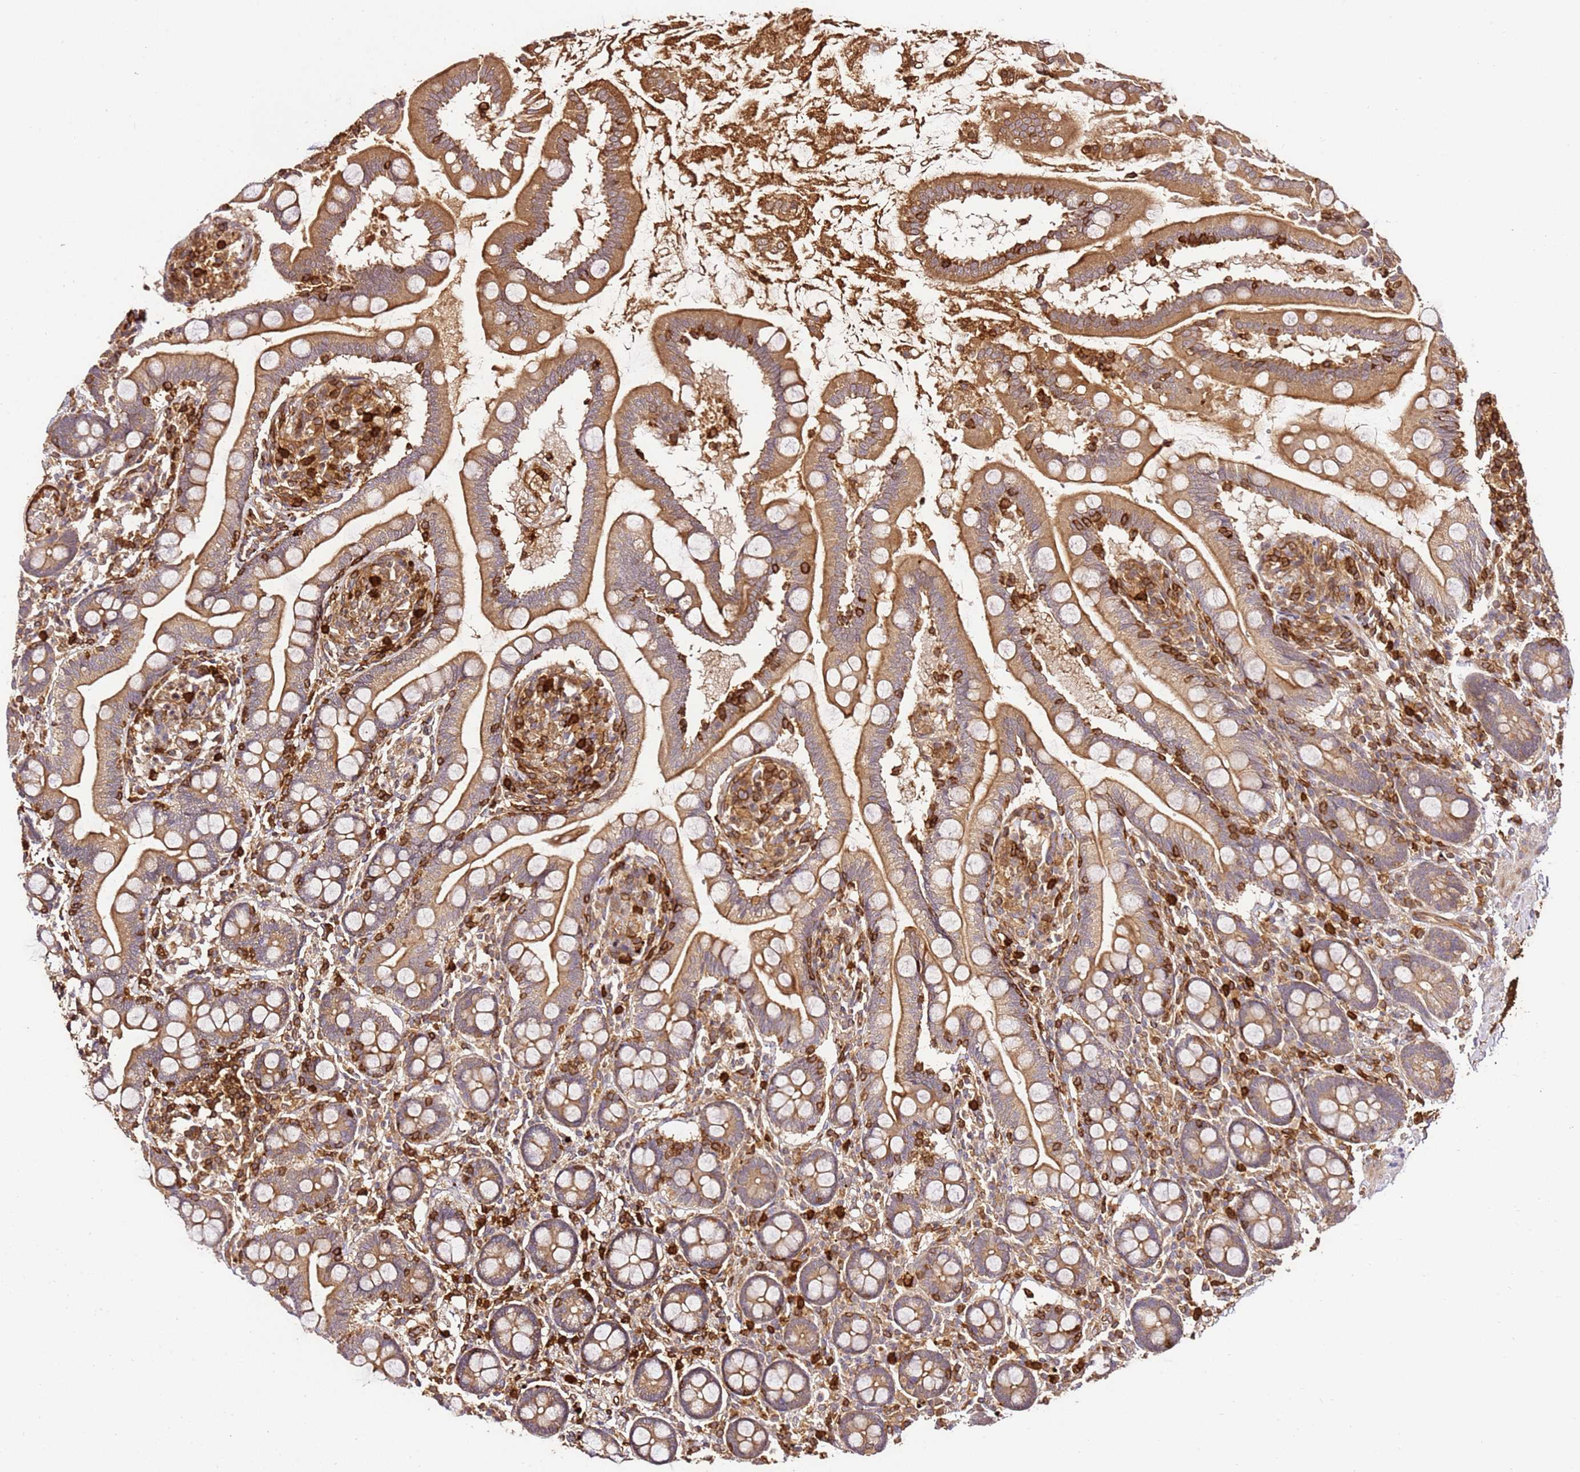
{"staining": {"intensity": "moderate", "quantity": ">75%", "location": "cytoplasmic/membranous"}, "tissue": "small intestine", "cell_type": "Glandular cells", "image_type": "normal", "snomed": [{"axis": "morphology", "description": "Normal tissue, NOS"}, {"axis": "topography", "description": "Small intestine"}], "caption": "A brown stain highlights moderate cytoplasmic/membranous positivity of a protein in glandular cells of benign small intestine. (Brightfield microscopy of DAB IHC at high magnification).", "gene": "KATNAL2", "patient": {"sex": "female", "age": 64}}